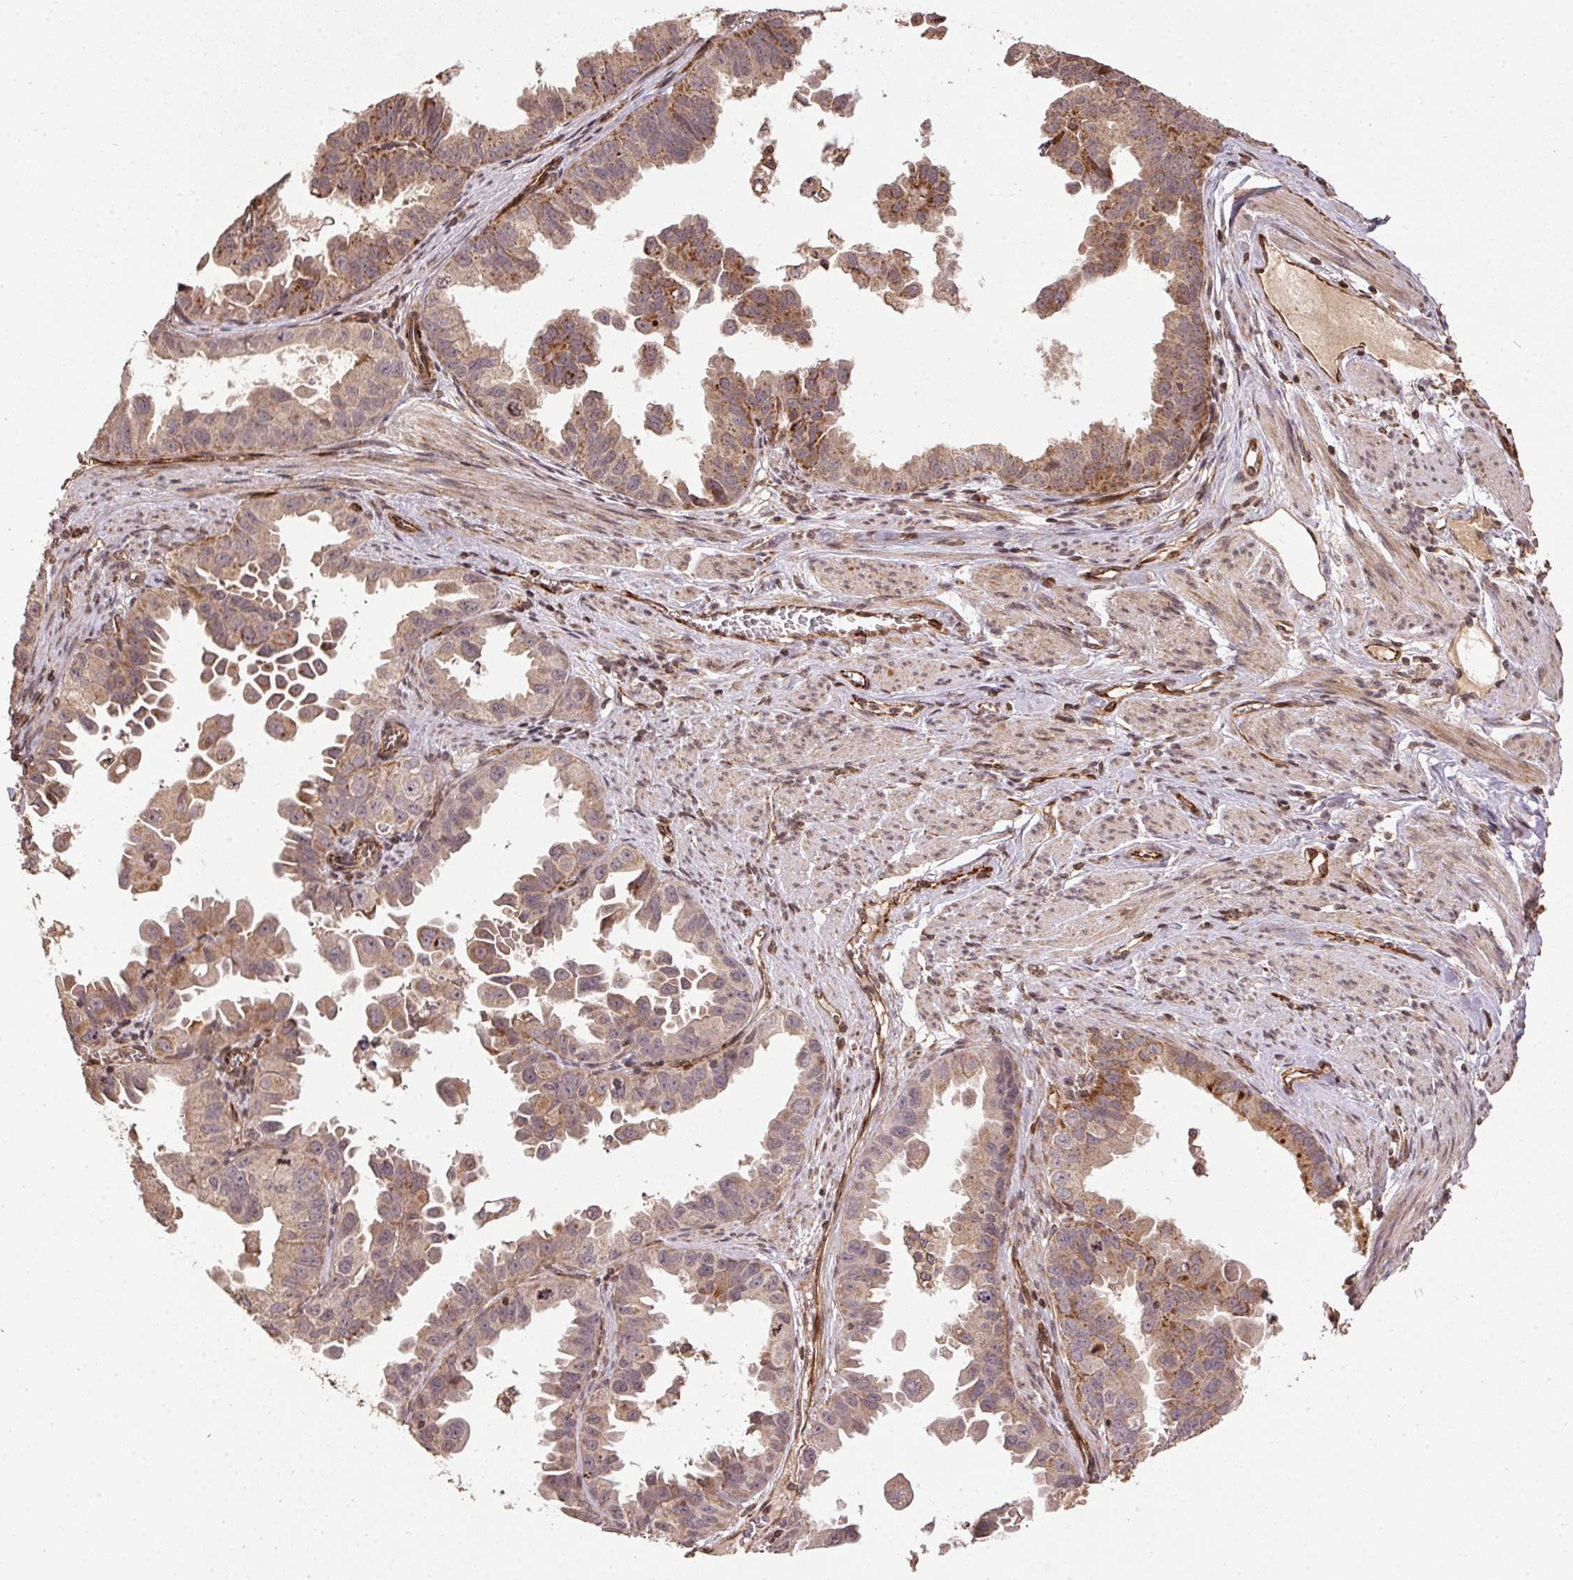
{"staining": {"intensity": "moderate", "quantity": ">75%", "location": "cytoplasmic/membranous"}, "tissue": "ovarian cancer", "cell_type": "Tumor cells", "image_type": "cancer", "snomed": [{"axis": "morphology", "description": "Carcinoma, endometroid"}, {"axis": "topography", "description": "Ovary"}], "caption": "Immunohistochemical staining of human endometroid carcinoma (ovarian) displays medium levels of moderate cytoplasmic/membranous protein positivity in approximately >75% of tumor cells.", "gene": "SPRED2", "patient": {"sex": "female", "age": 85}}